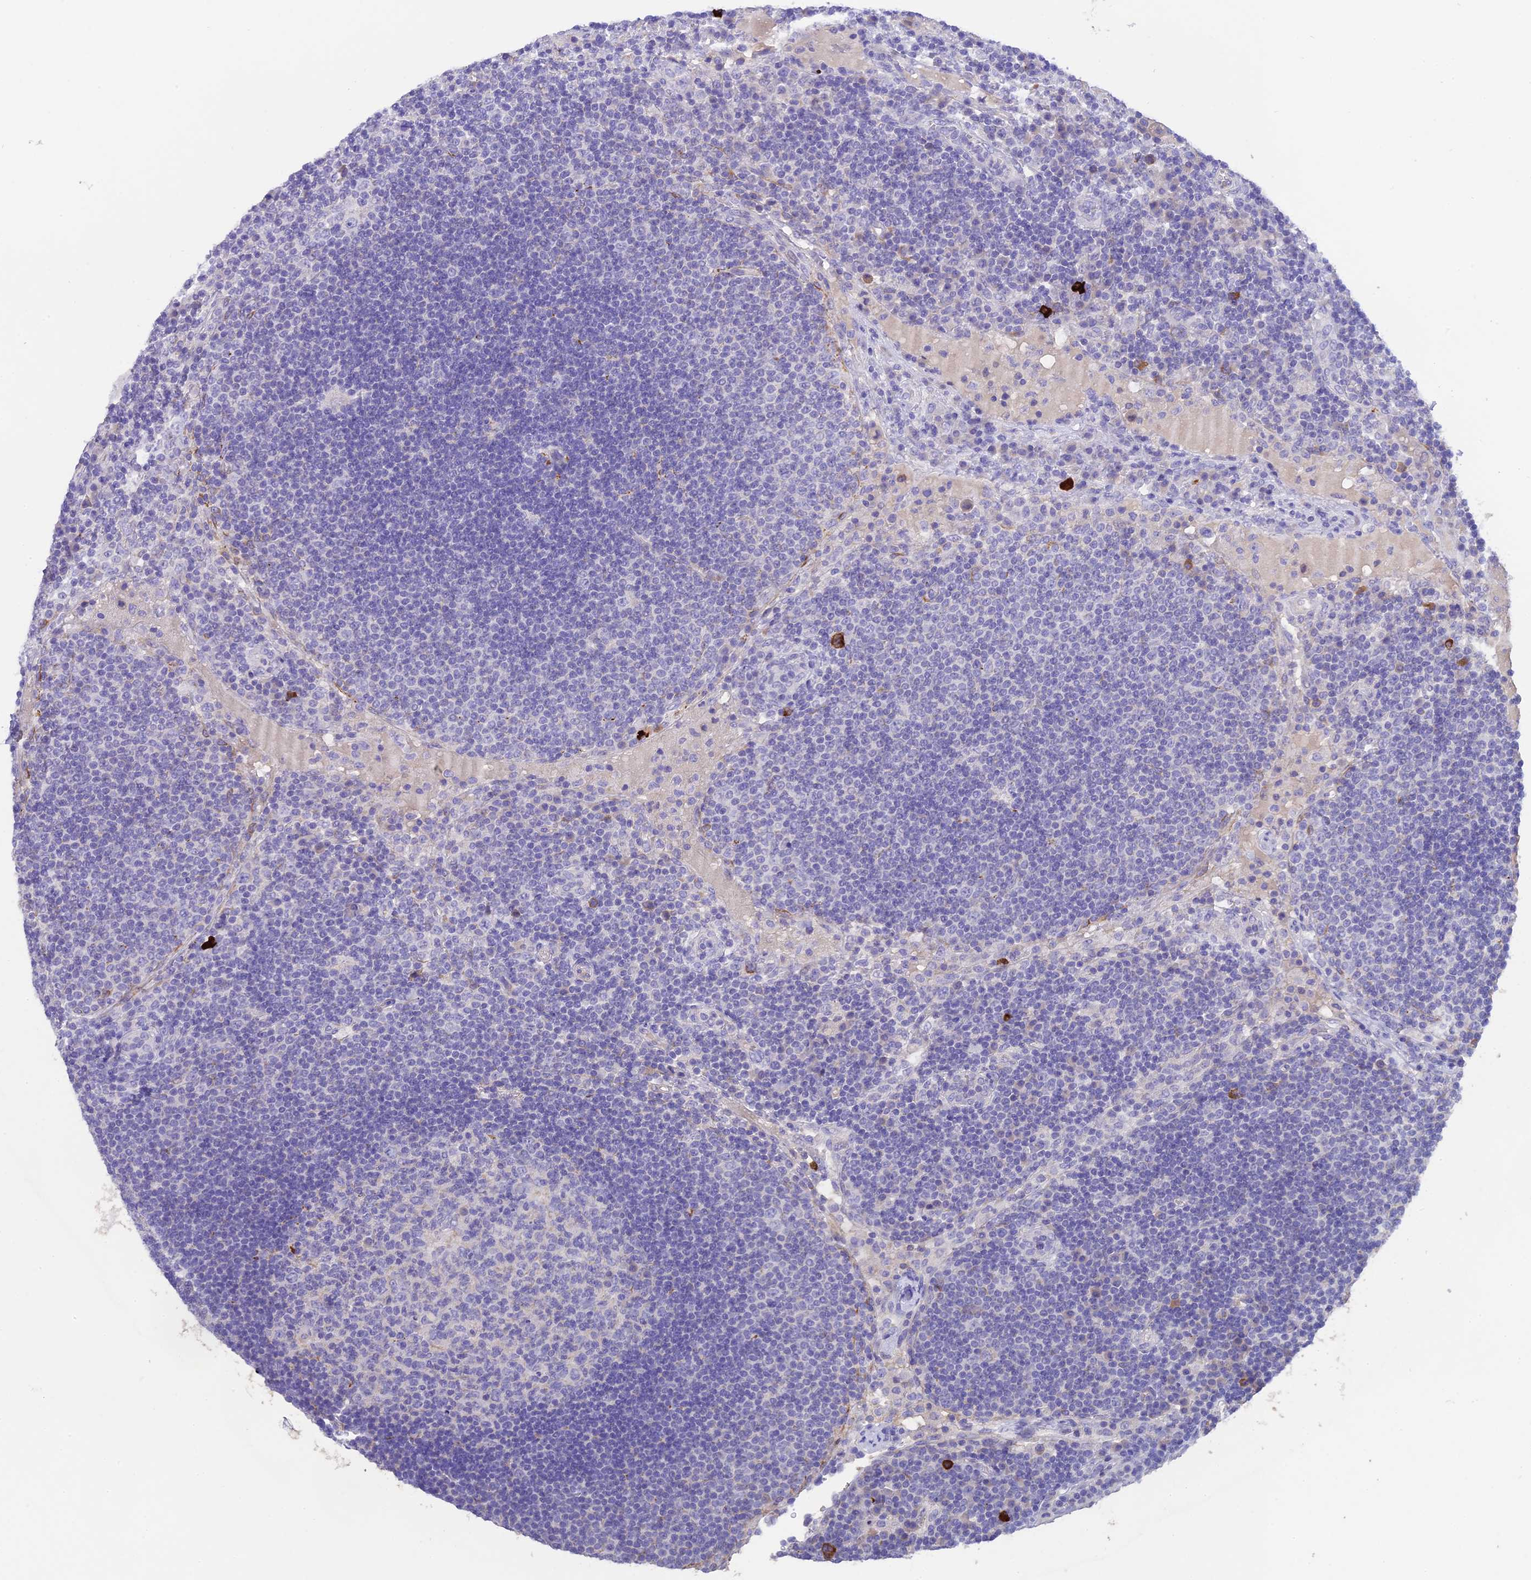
{"staining": {"intensity": "negative", "quantity": "none", "location": "none"}, "tissue": "lymph node", "cell_type": "Germinal center cells", "image_type": "normal", "snomed": [{"axis": "morphology", "description": "Normal tissue, NOS"}, {"axis": "topography", "description": "Lymph node"}], "caption": "There is no significant positivity in germinal center cells of lymph node. (DAB immunohistochemistry (IHC) with hematoxylin counter stain).", "gene": "HSD17B2", "patient": {"sex": "female", "age": 53}}